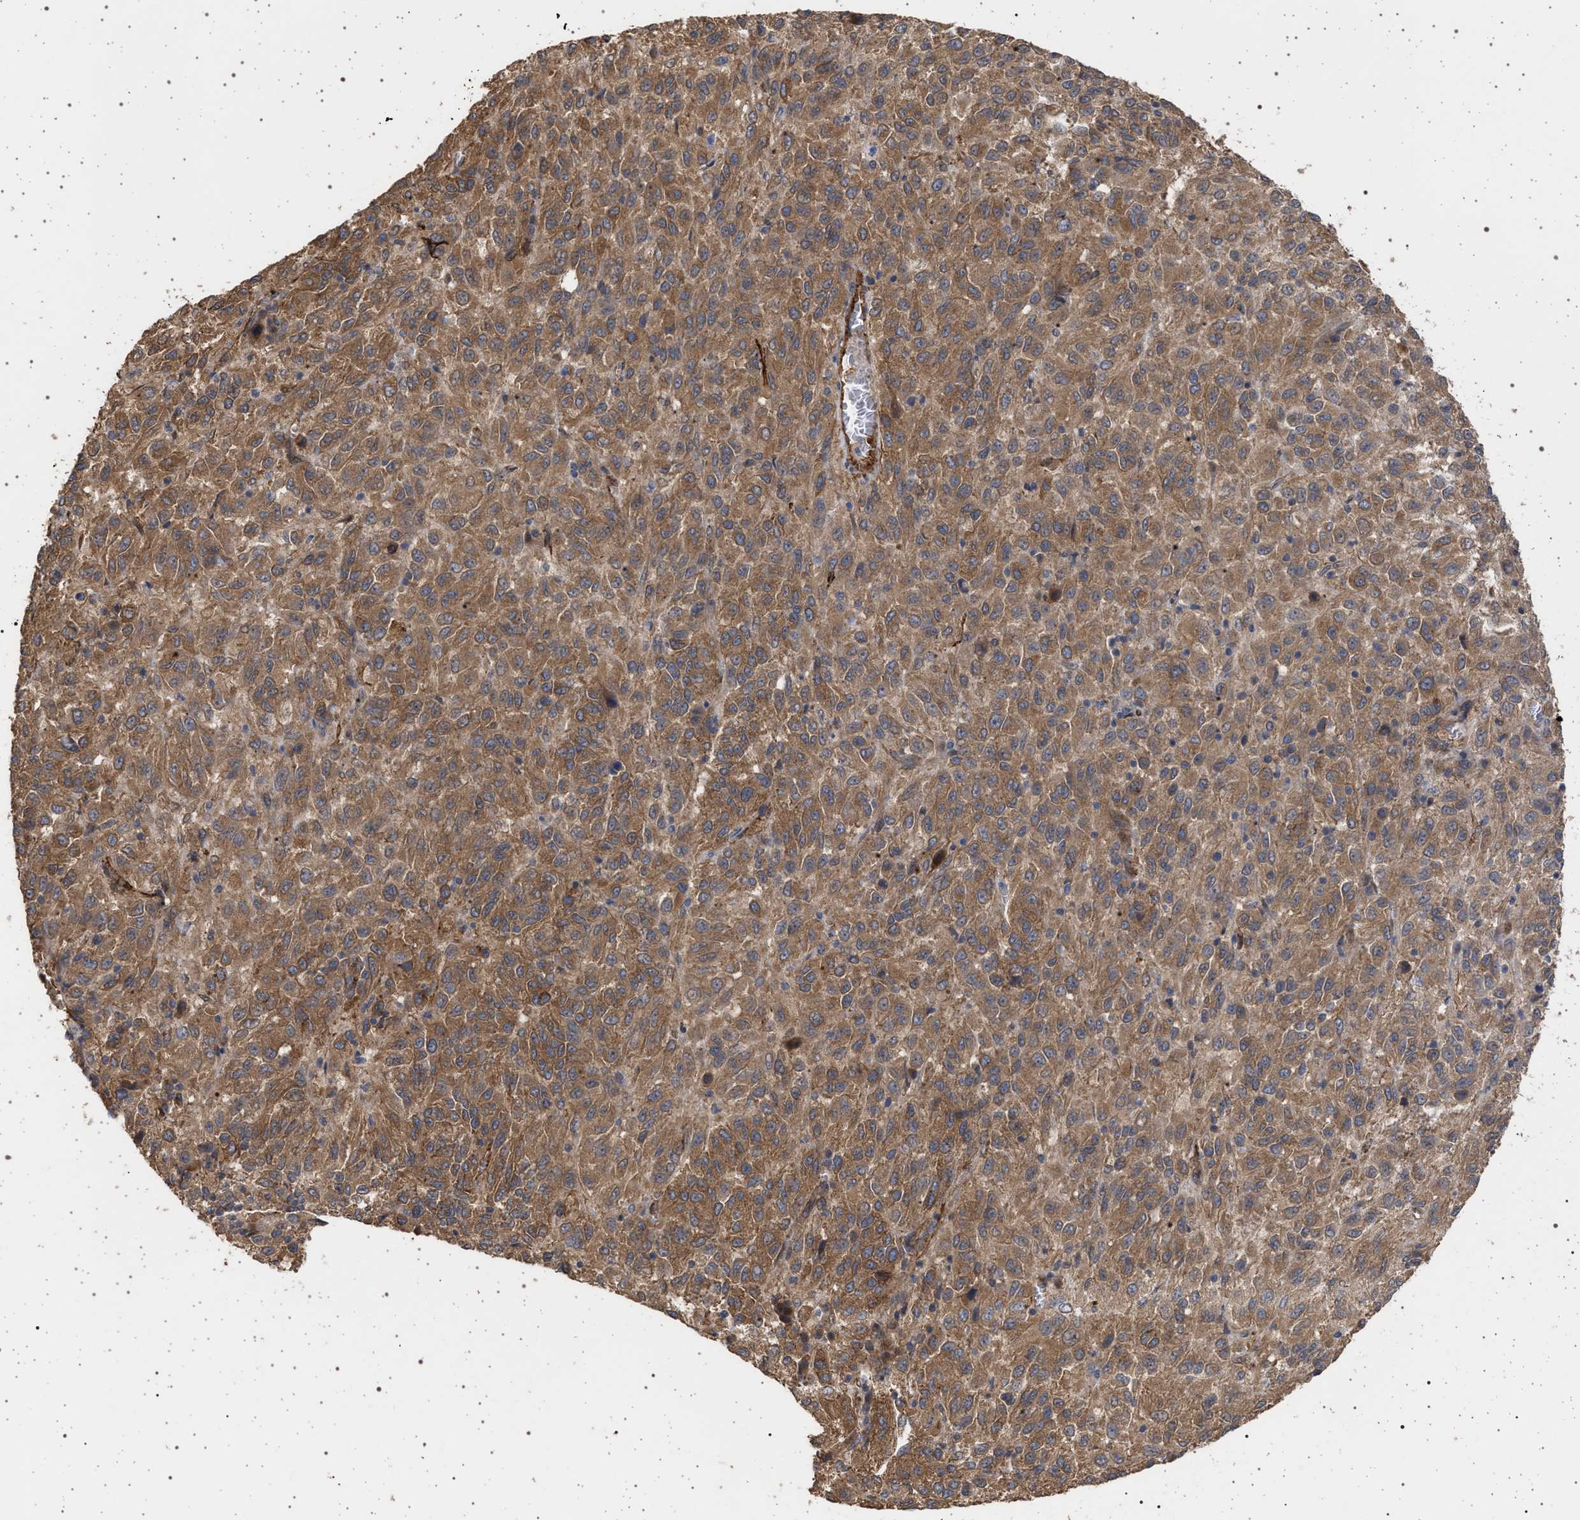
{"staining": {"intensity": "moderate", "quantity": ">75%", "location": "cytoplasmic/membranous"}, "tissue": "melanoma", "cell_type": "Tumor cells", "image_type": "cancer", "snomed": [{"axis": "morphology", "description": "Malignant melanoma, Metastatic site"}, {"axis": "topography", "description": "Lung"}], "caption": "Protein expression analysis of human malignant melanoma (metastatic site) reveals moderate cytoplasmic/membranous positivity in approximately >75% of tumor cells.", "gene": "IFT20", "patient": {"sex": "male", "age": 64}}